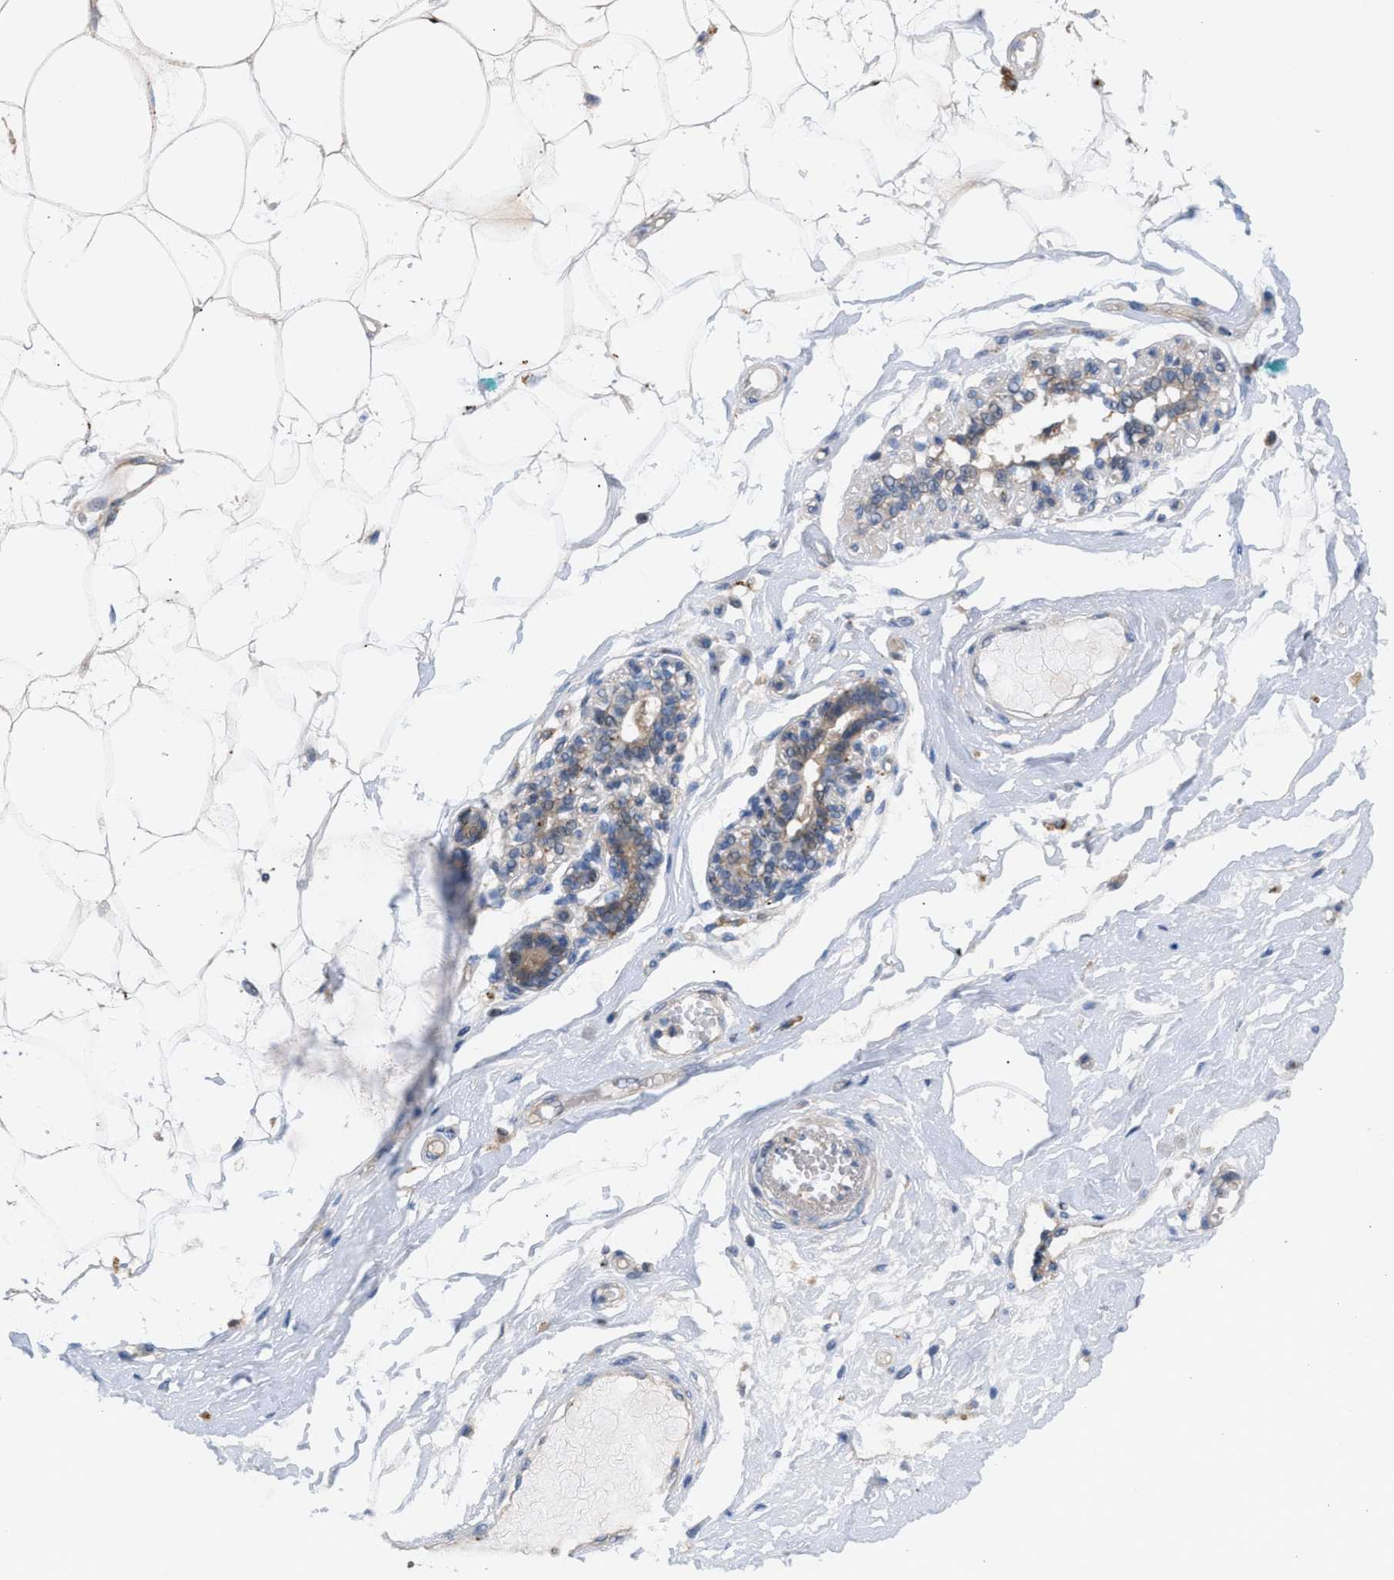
{"staining": {"intensity": "moderate", "quantity": "<25%", "location": "cytoplasmic/membranous"}, "tissue": "breast", "cell_type": "Adipocytes", "image_type": "normal", "snomed": [{"axis": "morphology", "description": "Normal tissue, NOS"}, {"axis": "morphology", "description": "Lobular carcinoma"}, {"axis": "topography", "description": "Breast"}], "caption": "About <25% of adipocytes in benign breast exhibit moderate cytoplasmic/membranous protein expression as visualized by brown immunohistochemical staining.", "gene": "MBTD1", "patient": {"sex": "female", "age": 59}}